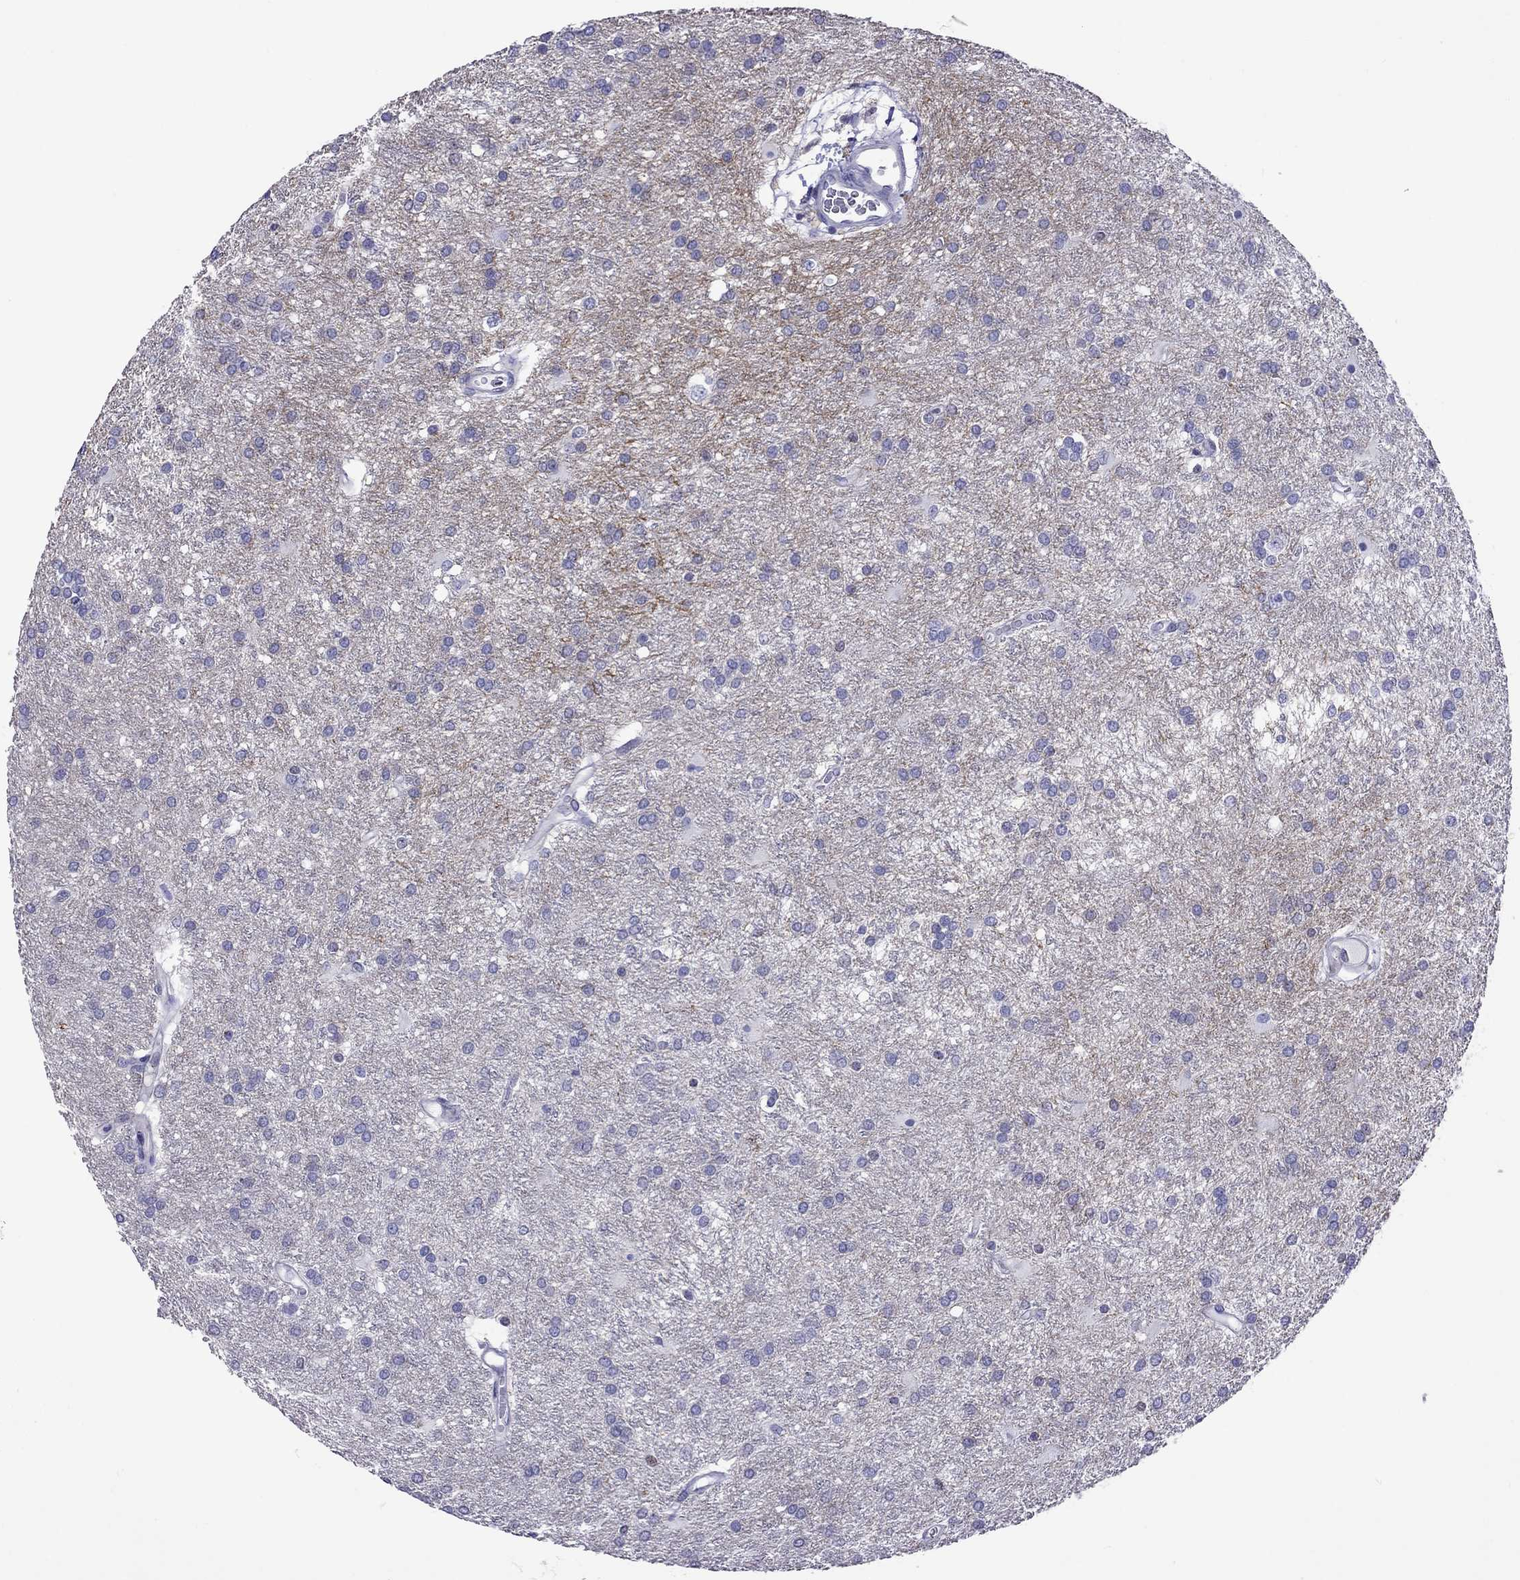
{"staining": {"intensity": "negative", "quantity": "none", "location": "none"}, "tissue": "glioma", "cell_type": "Tumor cells", "image_type": "cancer", "snomed": [{"axis": "morphology", "description": "Glioma, malignant, Low grade"}, {"axis": "topography", "description": "Brain"}], "caption": "Human malignant glioma (low-grade) stained for a protein using immunohistochemistry shows no expression in tumor cells.", "gene": "MPZ", "patient": {"sex": "female", "age": 32}}